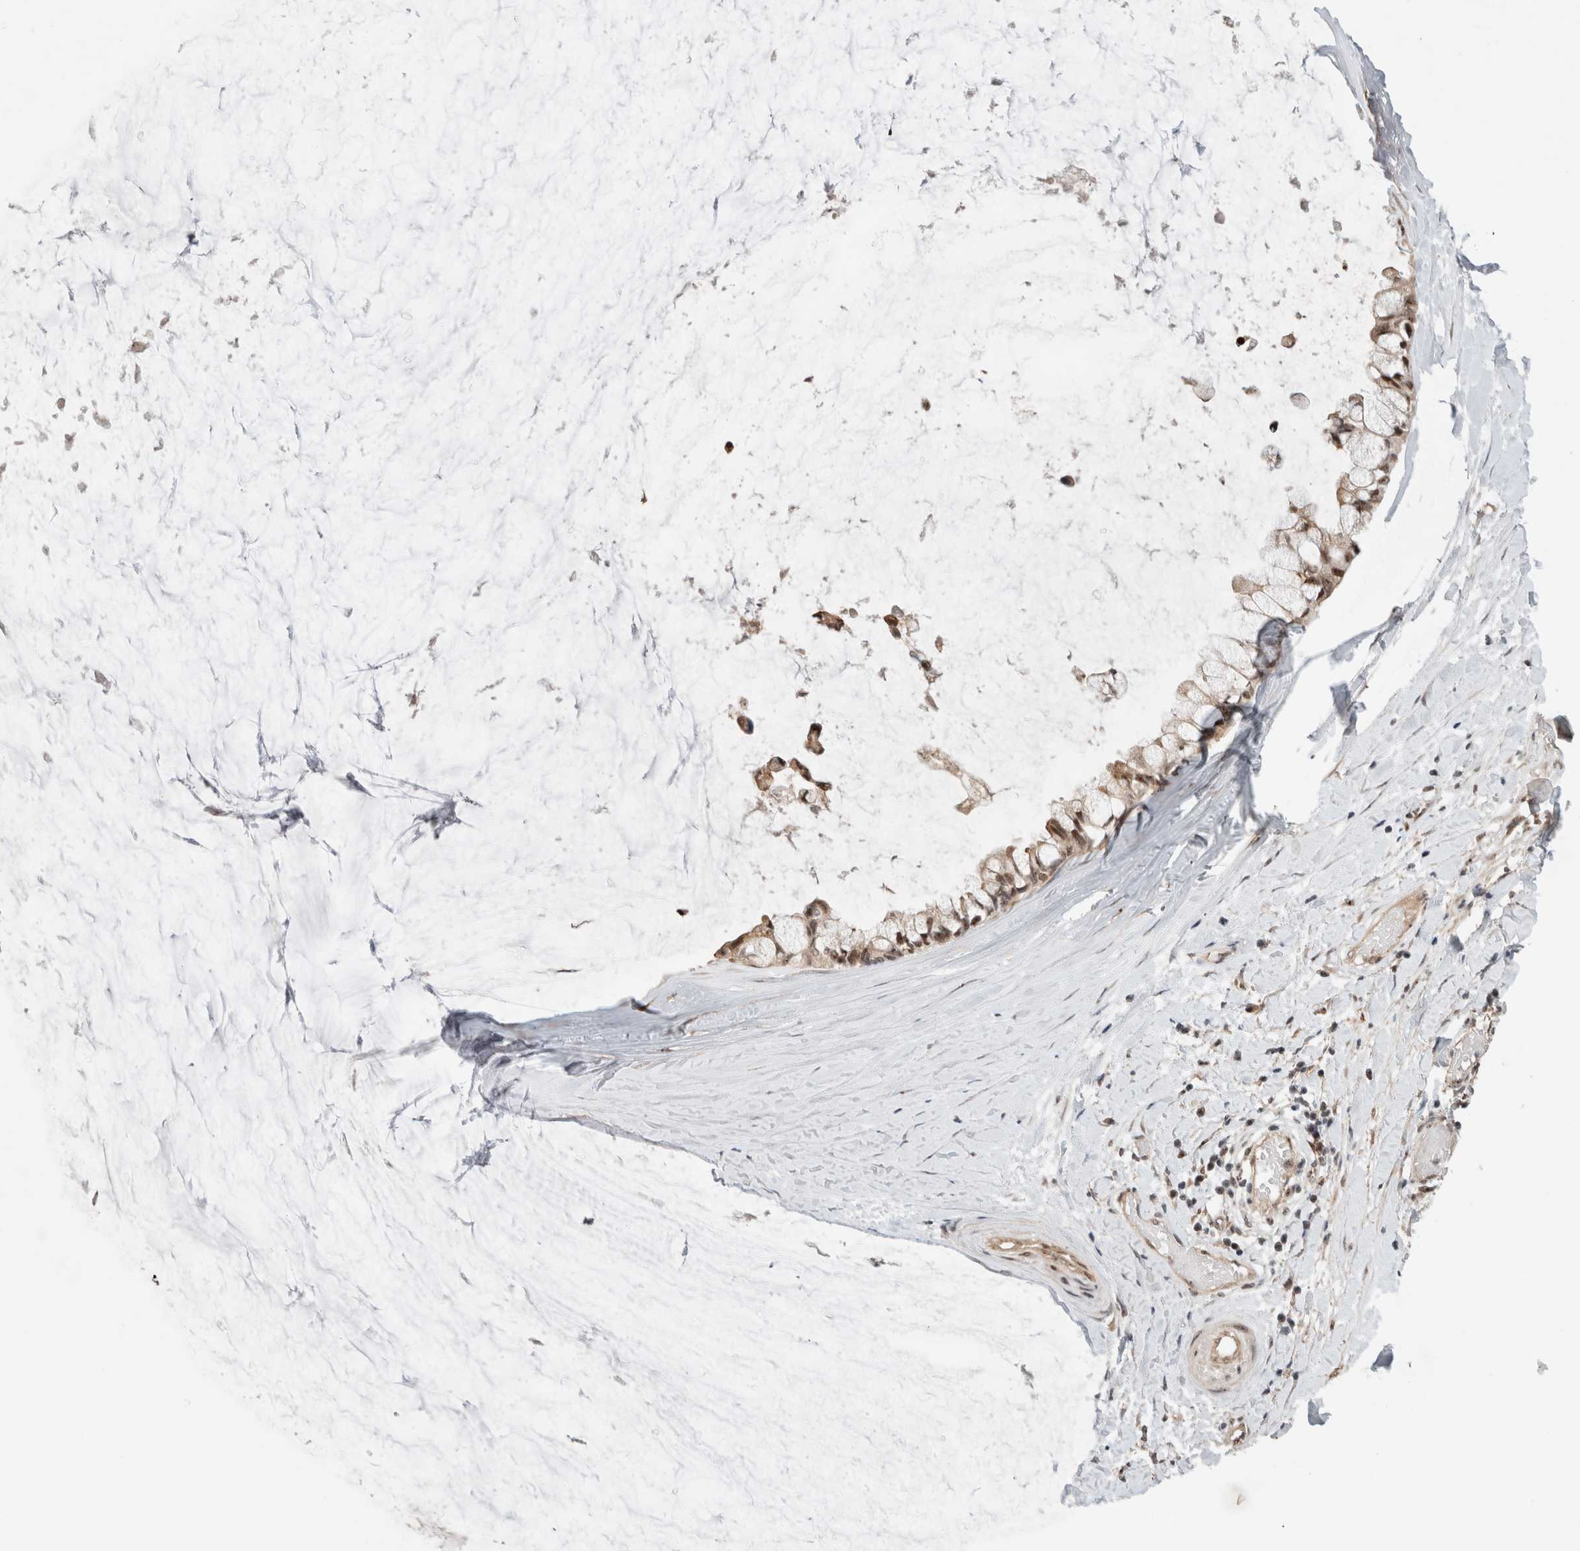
{"staining": {"intensity": "weak", "quantity": ">75%", "location": "cytoplasmic/membranous,nuclear"}, "tissue": "ovarian cancer", "cell_type": "Tumor cells", "image_type": "cancer", "snomed": [{"axis": "morphology", "description": "Cystadenocarcinoma, mucinous, NOS"}, {"axis": "topography", "description": "Ovary"}], "caption": "High-magnification brightfield microscopy of mucinous cystadenocarcinoma (ovarian) stained with DAB (brown) and counterstained with hematoxylin (blue). tumor cells exhibit weak cytoplasmic/membranous and nuclear staining is appreciated in about>75% of cells. (Brightfield microscopy of DAB IHC at high magnification).", "gene": "MPHOSPH6", "patient": {"sex": "female", "age": 39}}